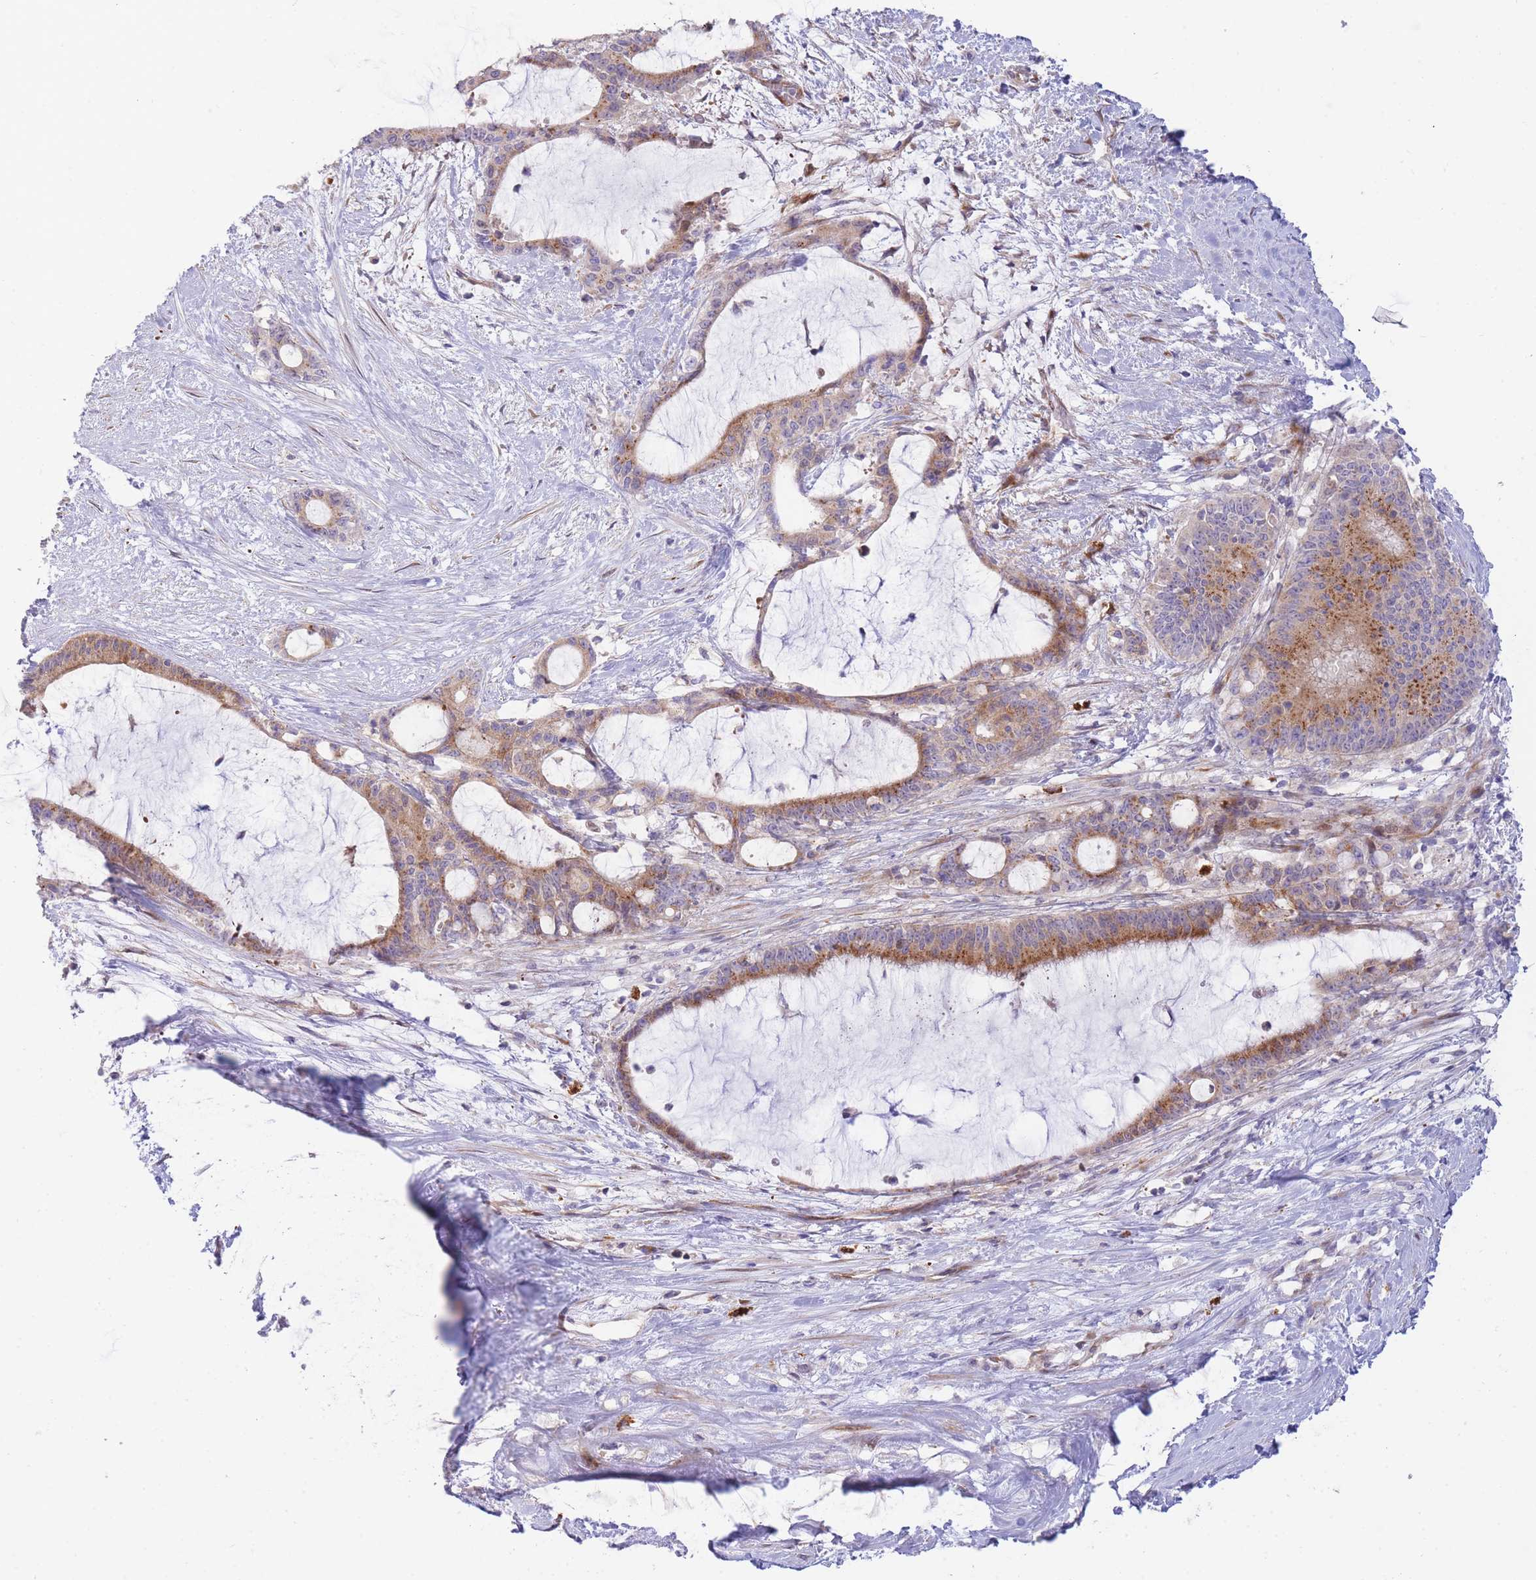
{"staining": {"intensity": "moderate", "quantity": "25%-75%", "location": "cytoplasmic/membranous"}, "tissue": "liver cancer", "cell_type": "Tumor cells", "image_type": "cancer", "snomed": [{"axis": "morphology", "description": "Normal tissue, NOS"}, {"axis": "morphology", "description": "Cholangiocarcinoma"}, {"axis": "topography", "description": "Liver"}, {"axis": "topography", "description": "Peripheral nerve tissue"}], "caption": "Brown immunohistochemical staining in liver cancer (cholangiocarcinoma) exhibits moderate cytoplasmic/membranous expression in about 25%-75% of tumor cells. (Brightfield microscopy of DAB IHC at high magnification).", "gene": "ATP5MC2", "patient": {"sex": "female", "age": 73}}